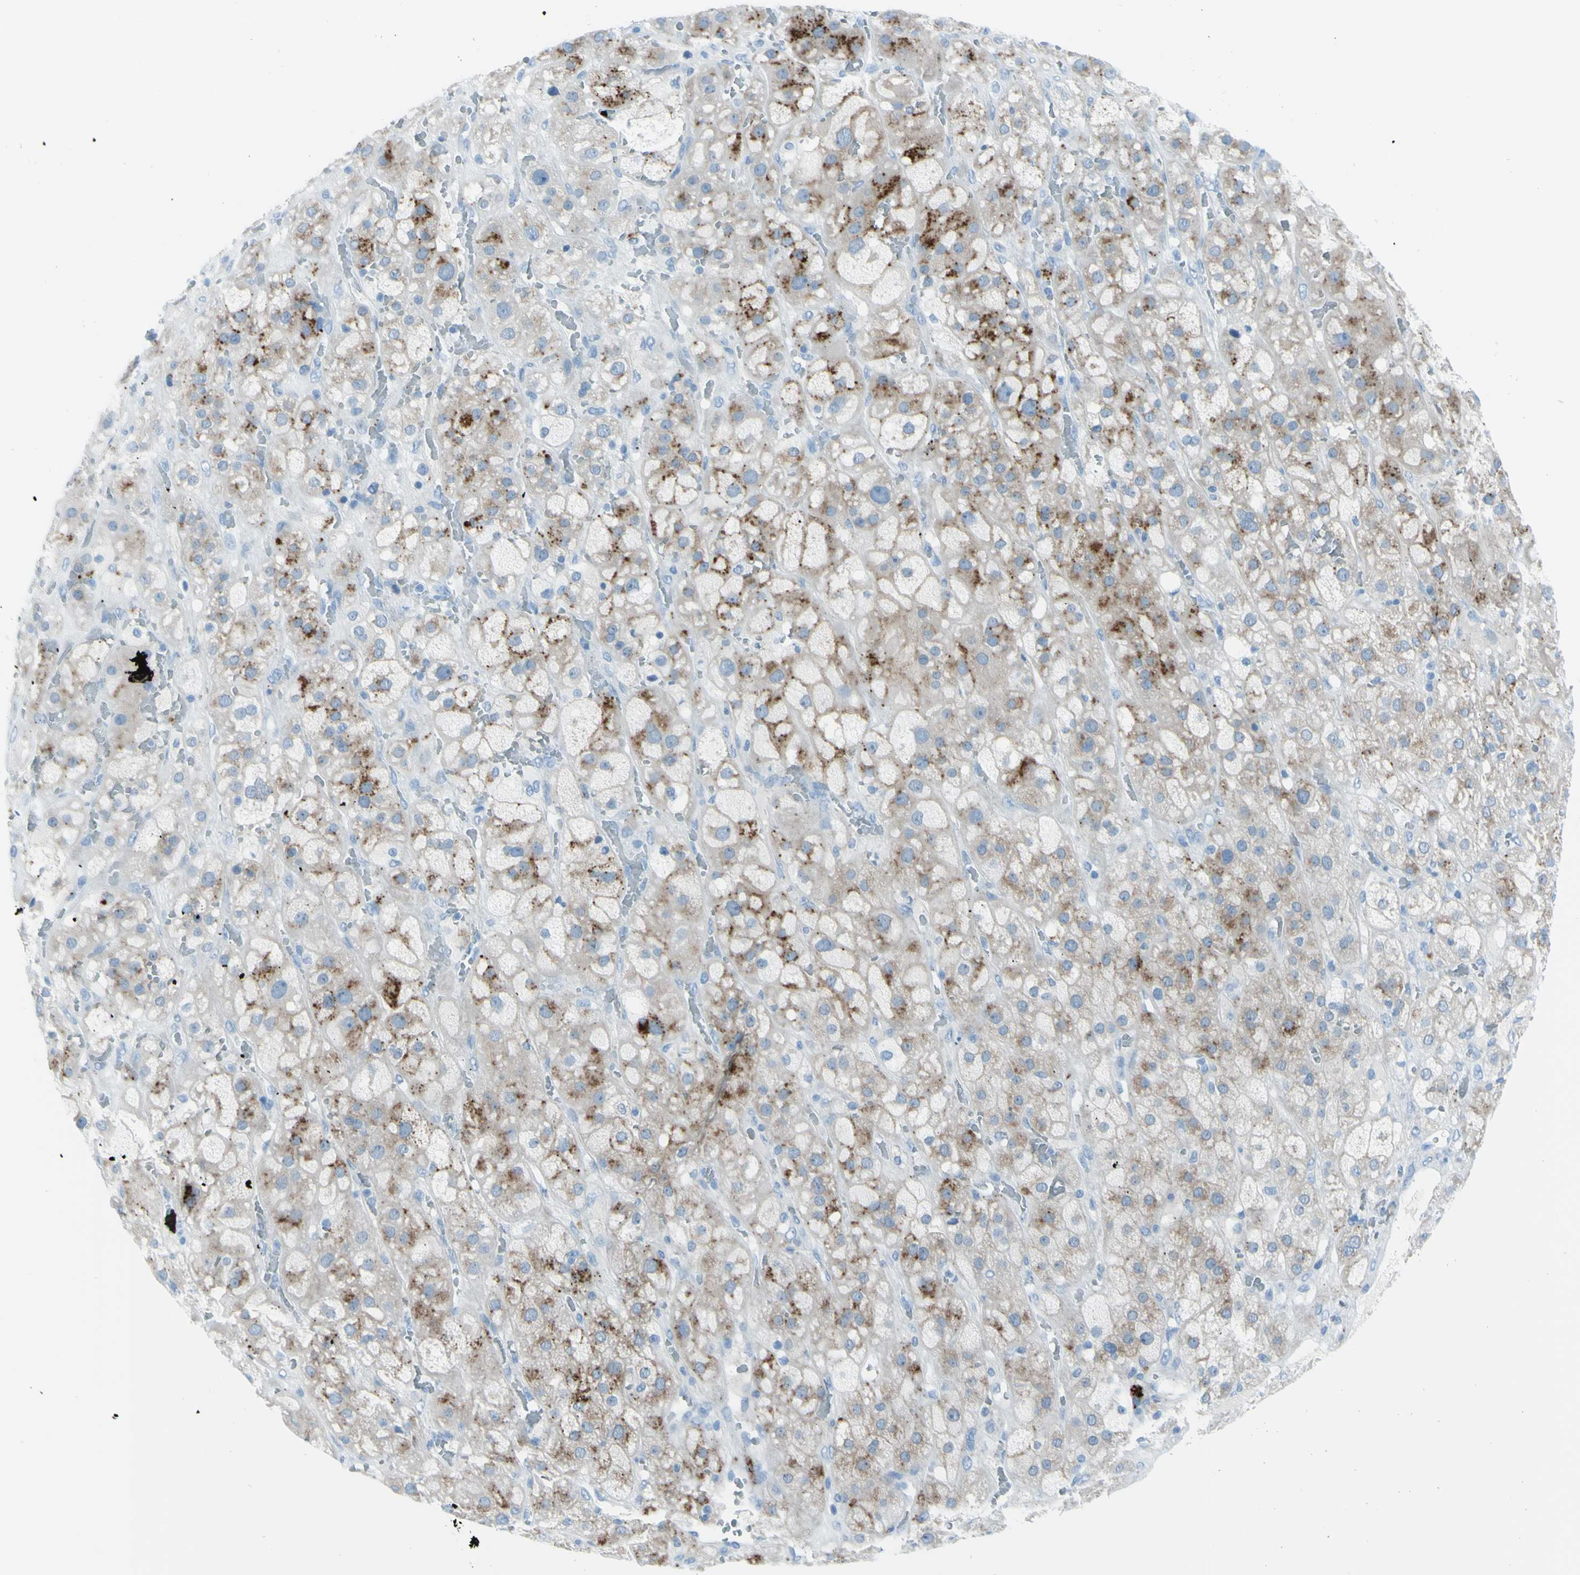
{"staining": {"intensity": "strong", "quantity": "<25%", "location": "cytoplasmic/membranous"}, "tissue": "adrenal gland", "cell_type": "Glandular cells", "image_type": "normal", "snomed": [{"axis": "morphology", "description": "Normal tissue, NOS"}, {"axis": "topography", "description": "Adrenal gland"}], "caption": "Protein analysis of normal adrenal gland exhibits strong cytoplasmic/membranous positivity in approximately <25% of glandular cells. (Stains: DAB in brown, nuclei in blue, Microscopy: brightfield microscopy at high magnification).", "gene": "AFP", "patient": {"sex": "female", "age": 47}}